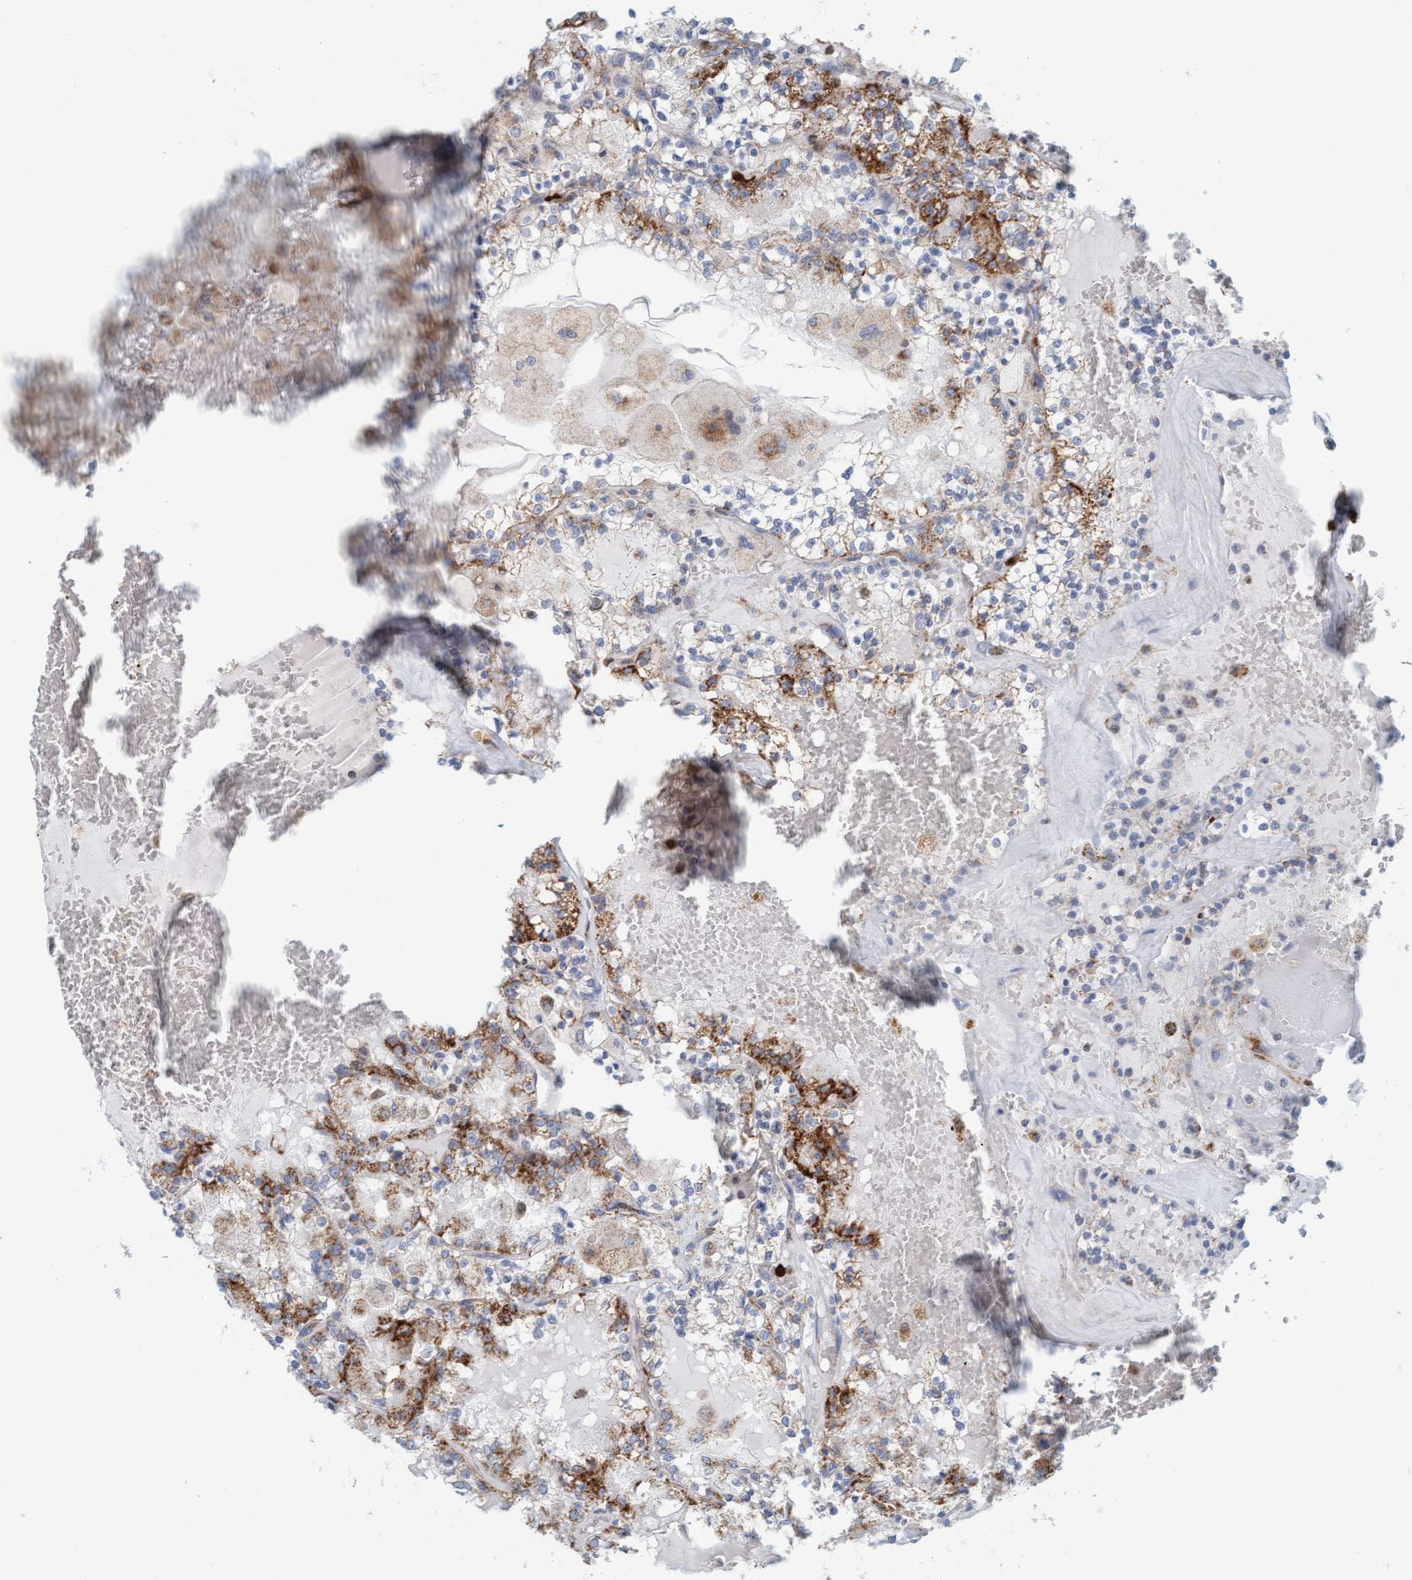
{"staining": {"intensity": "moderate", "quantity": ">75%", "location": "cytoplasmic/membranous"}, "tissue": "renal cancer", "cell_type": "Tumor cells", "image_type": "cancer", "snomed": [{"axis": "morphology", "description": "Adenocarcinoma, NOS"}, {"axis": "topography", "description": "Kidney"}], "caption": "This histopathology image exhibits adenocarcinoma (renal) stained with immunohistochemistry to label a protein in brown. The cytoplasmic/membranous of tumor cells show moderate positivity for the protein. Nuclei are counter-stained blue.", "gene": "B9D1", "patient": {"sex": "female", "age": 56}}